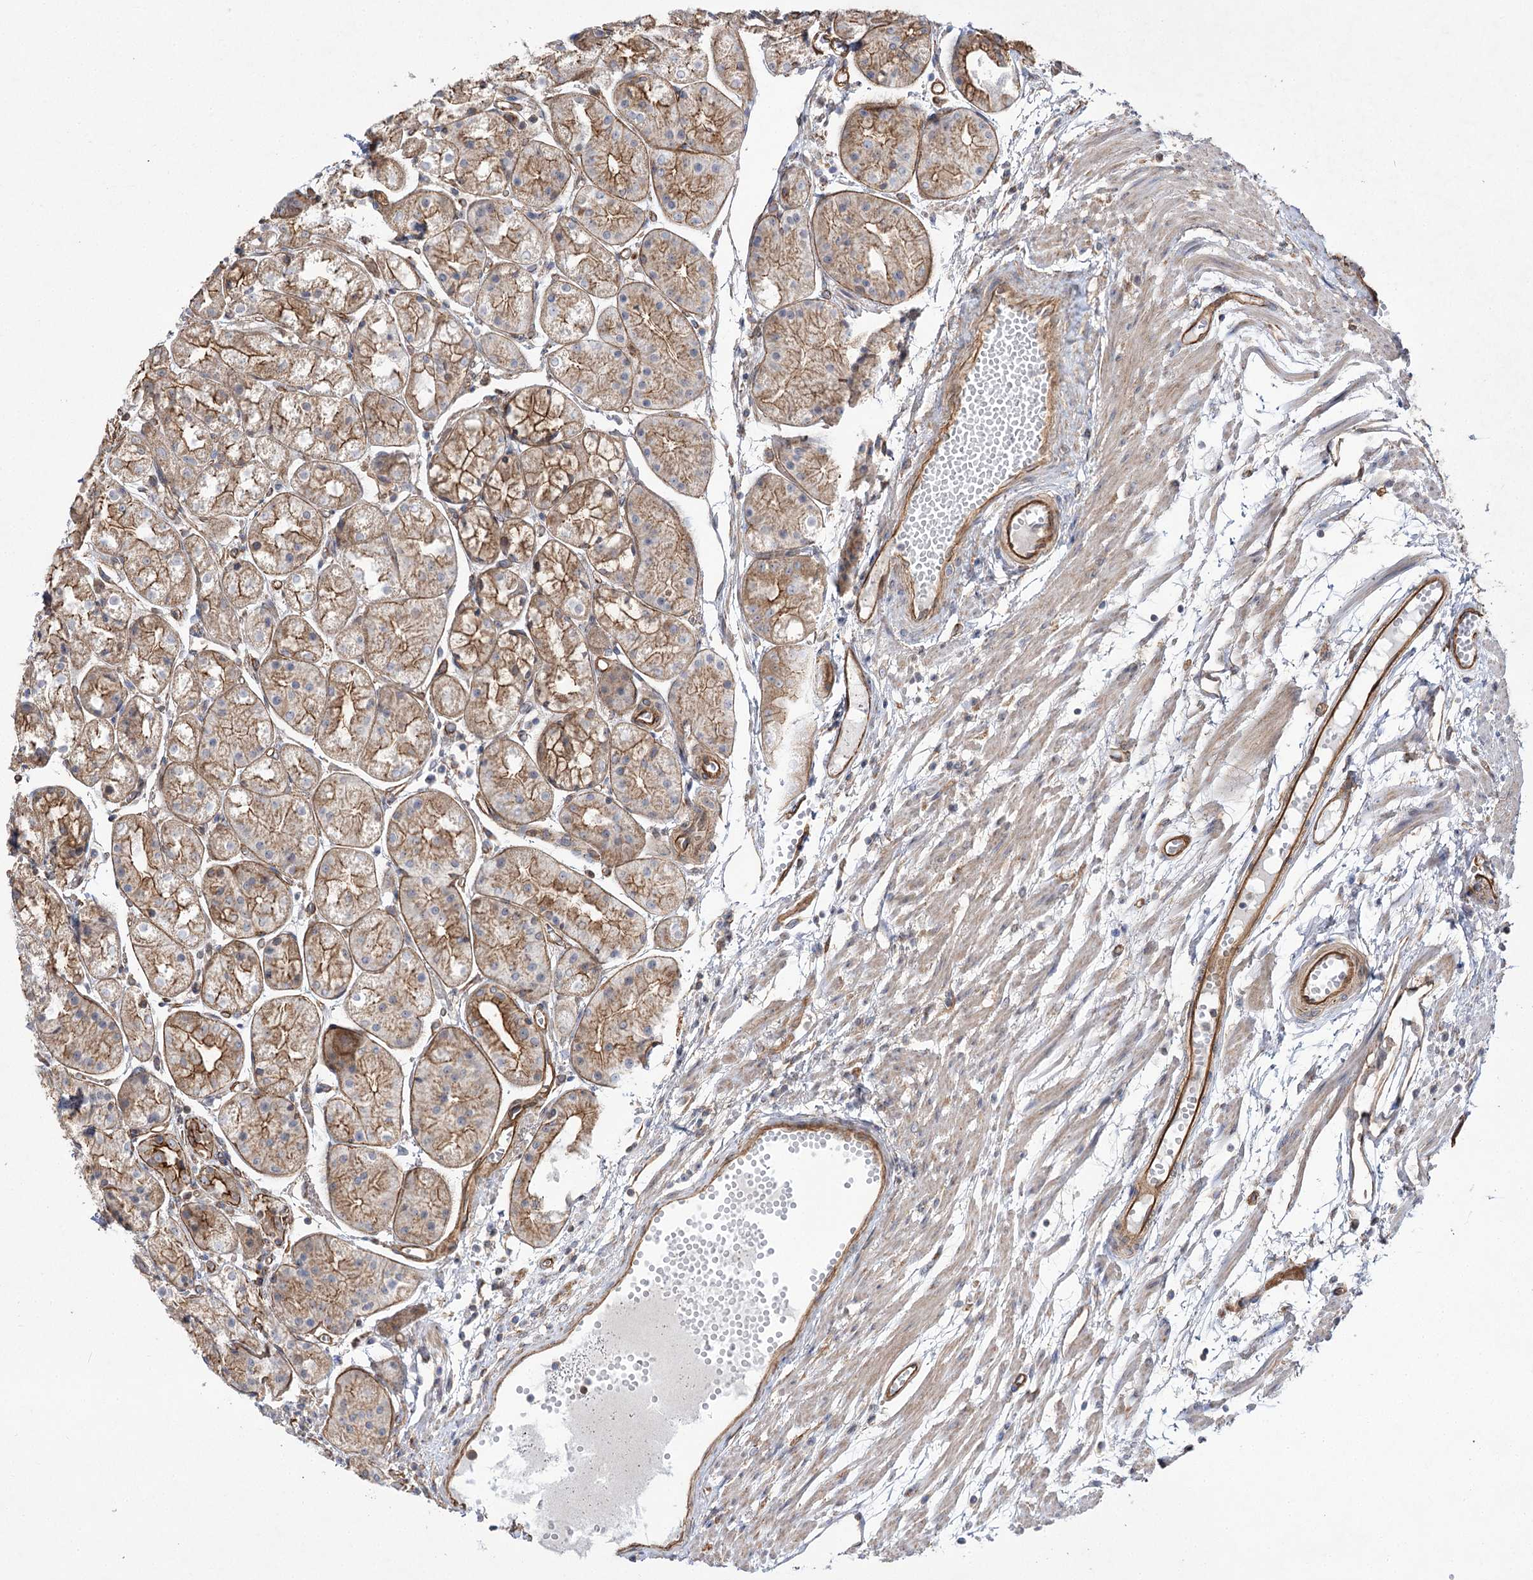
{"staining": {"intensity": "moderate", "quantity": ">75%", "location": "cytoplasmic/membranous"}, "tissue": "stomach", "cell_type": "Glandular cells", "image_type": "normal", "snomed": [{"axis": "morphology", "description": "Normal tissue, NOS"}, {"axis": "topography", "description": "Stomach, upper"}], "caption": "Protein positivity by immunohistochemistry (IHC) reveals moderate cytoplasmic/membranous positivity in approximately >75% of glandular cells in unremarkable stomach.", "gene": "SH3BP5L", "patient": {"sex": "male", "age": 72}}